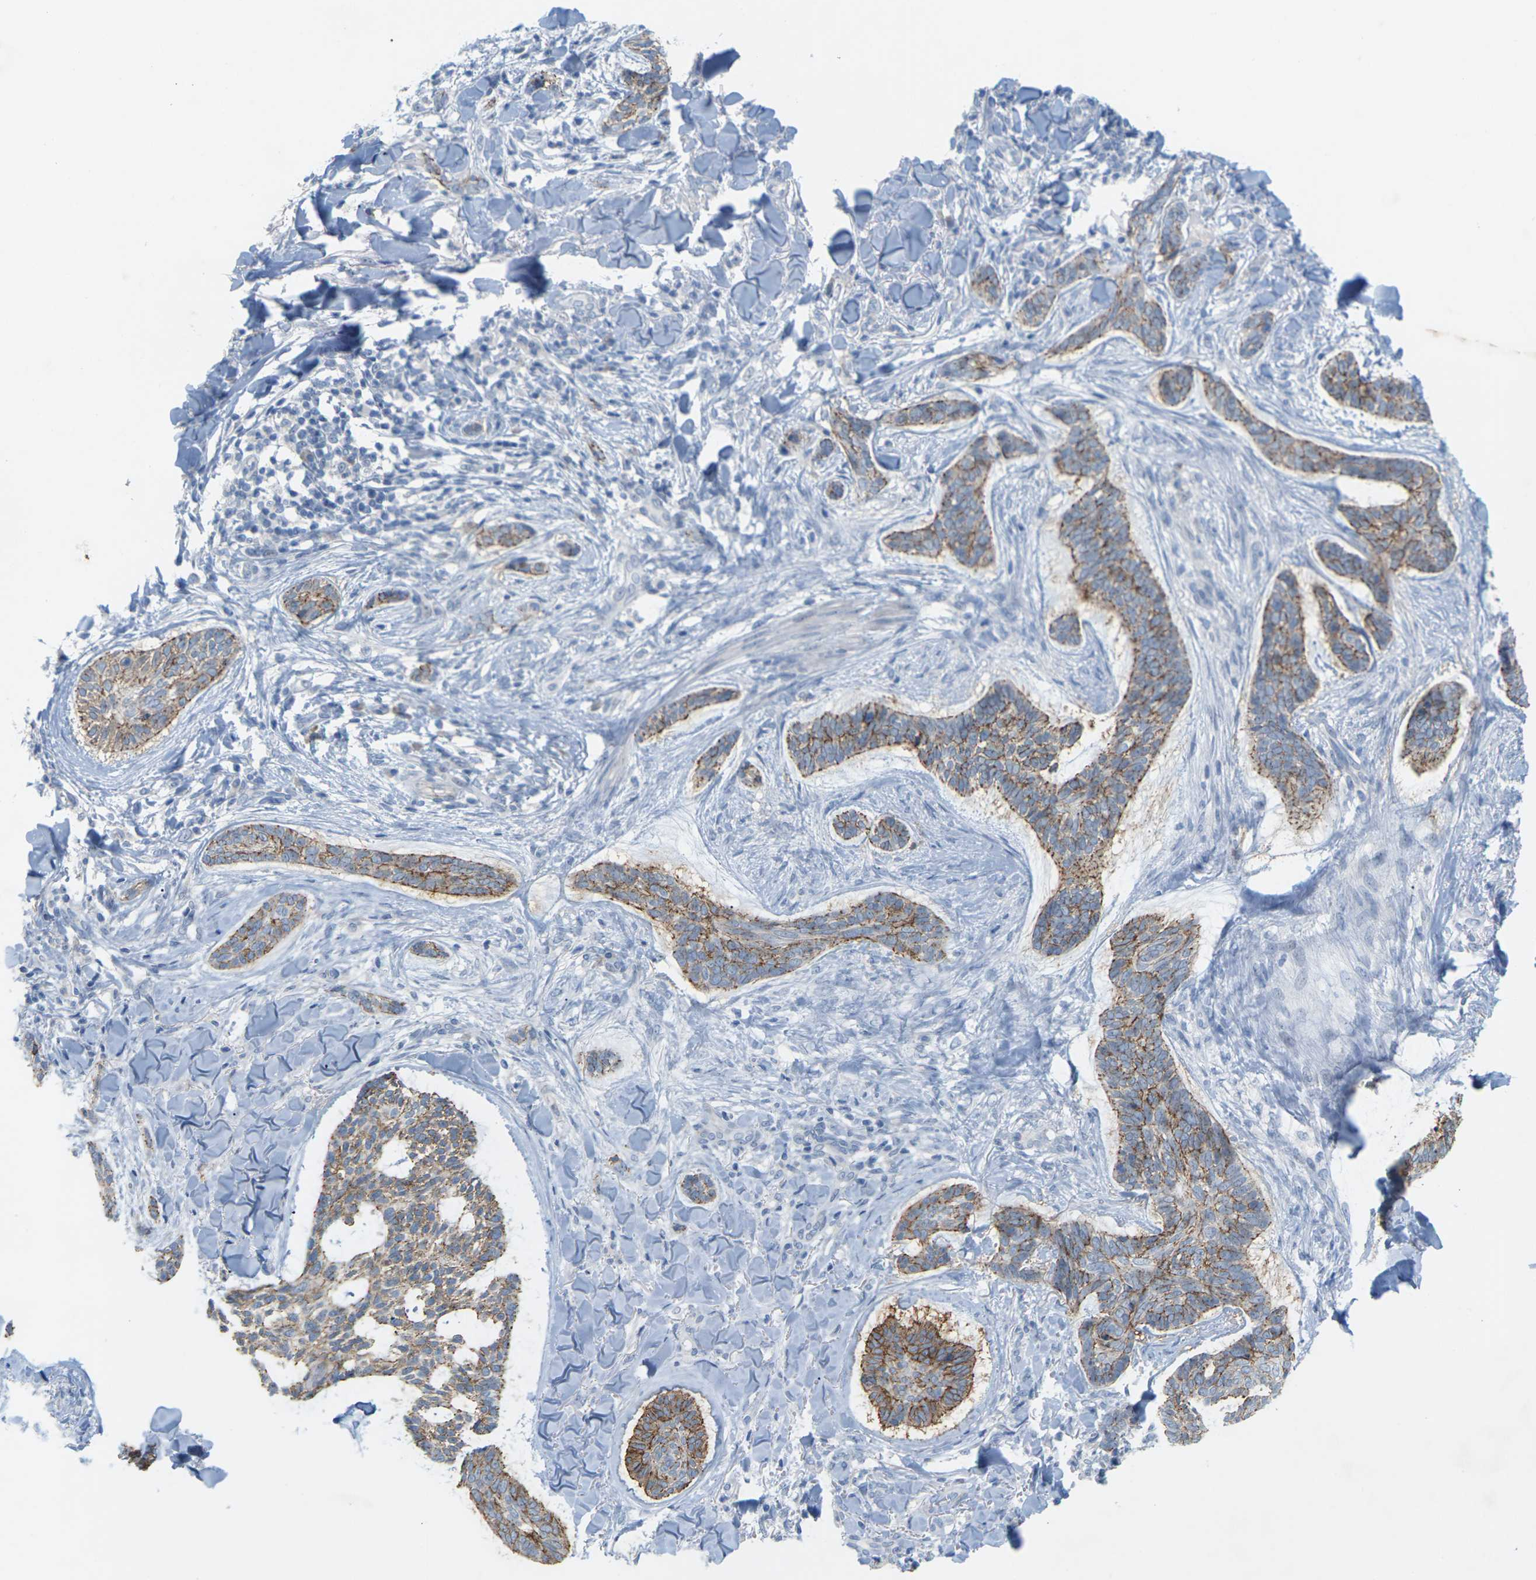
{"staining": {"intensity": "moderate", "quantity": ">75%", "location": "cytoplasmic/membranous"}, "tissue": "skin cancer", "cell_type": "Tumor cells", "image_type": "cancer", "snomed": [{"axis": "morphology", "description": "Basal cell carcinoma"}, {"axis": "topography", "description": "Skin"}], "caption": "The micrograph reveals a brown stain indicating the presence of a protein in the cytoplasmic/membranous of tumor cells in skin basal cell carcinoma. The staining was performed using DAB to visualize the protein expression in brown, while the nuclei were stained in blue with hematoxylin (Magnification: 20x).", "gene": "CLDN3", "patient": {"sex": "male", "age": 43}}